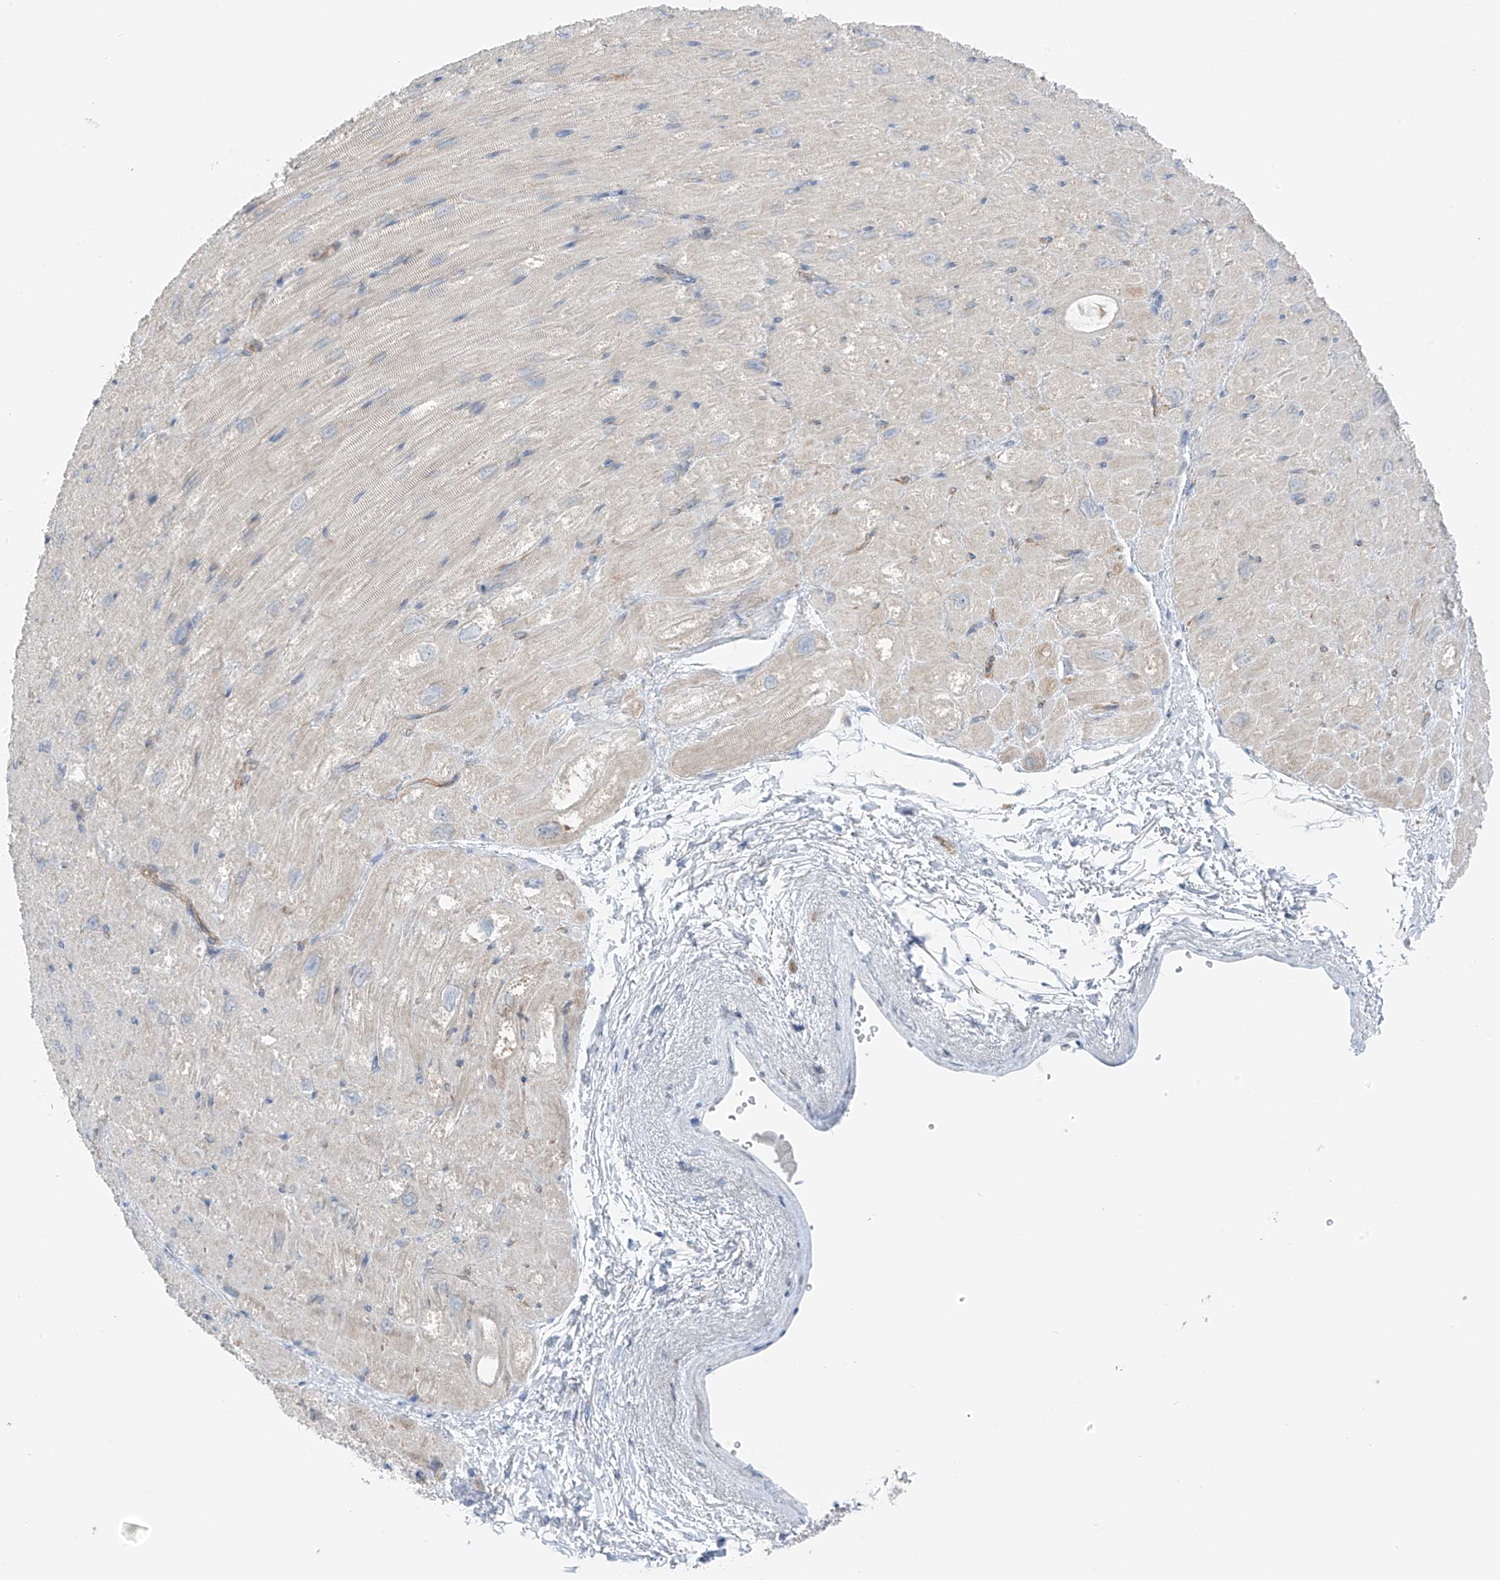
{"staining": {"intensity": "negative", "quantity": "none", "location": "none"}, "tissue": "heart muscle", "cell_type": "Cardiomyocytes", "image_type": "normal", "snomed": [{"axis": "morphology", "description": "Normal tissue, NOS"}, {"axis": "topography", "description": "Heart"}], "caption": "An immunohistochemistry (IHC) image of unremarkable heart muscle is shown. There is no staining in cardiomyocytes of heart muscle. (DAB (3,3'-diaminobenzidine) immunohistochemistry (IHC) visualized using brightfield microscopy, high magnification).", "gene": "NALCN", "patient": {"sex": "male", "age": 50}}